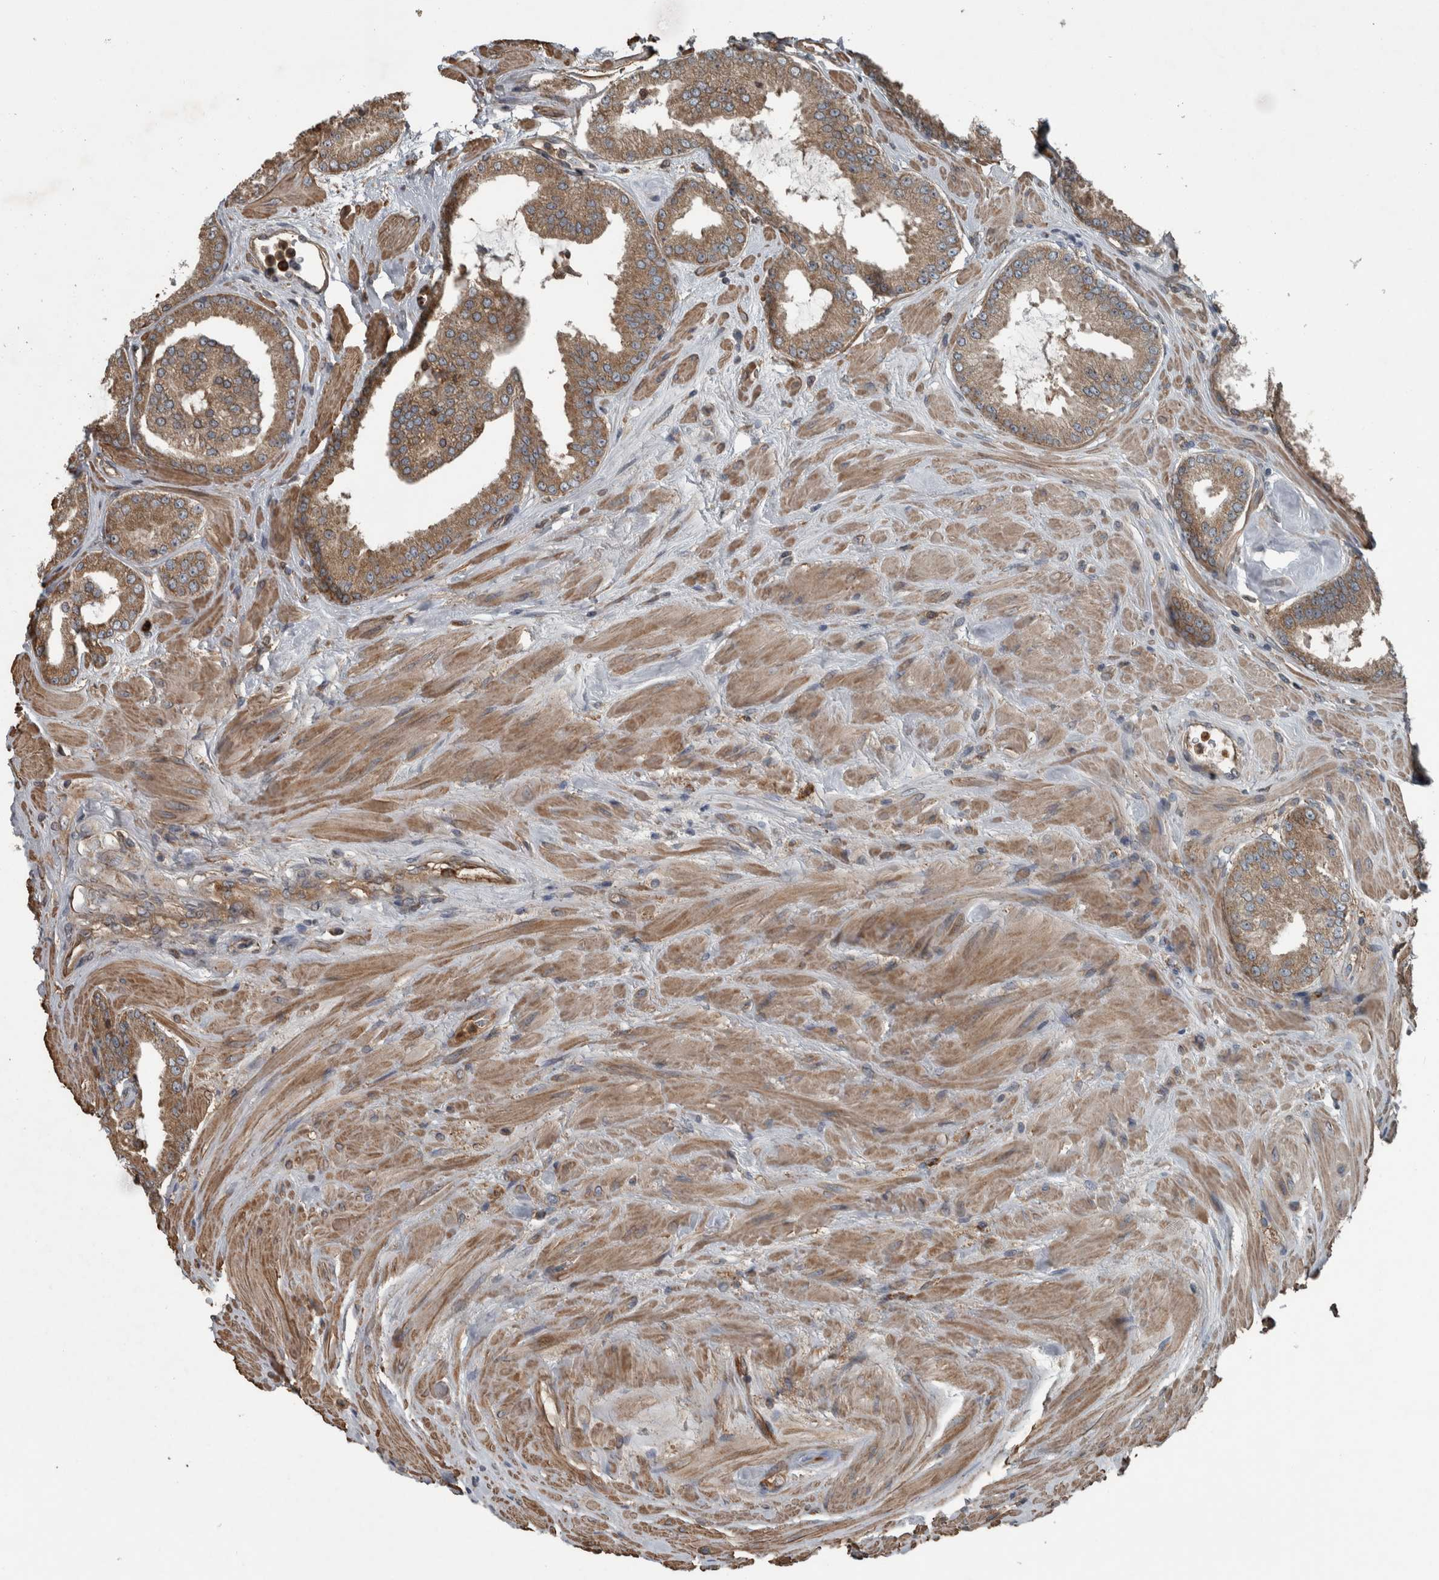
{"staining": {"intensity": "moderate", "quantity": ">75%", "location": "cytoplasmic/membranous"}, "tissue": "prostate cancer", "cell_type": "Tumor cells", "image_type": "cancer", "snomed": [{"axis": "morphology", "description": "Adenocarcinoma, Low grade"}, {"axis": "topography", "description": "Prostate"}], "caption": "The micrograph shows a brown stain indicating the presence of a protein in the cytoplasmic/membranous of tumor cells in prostate cancer.", "gene": "EXOC8", "patient": {"sex": "male", "age": 62}}